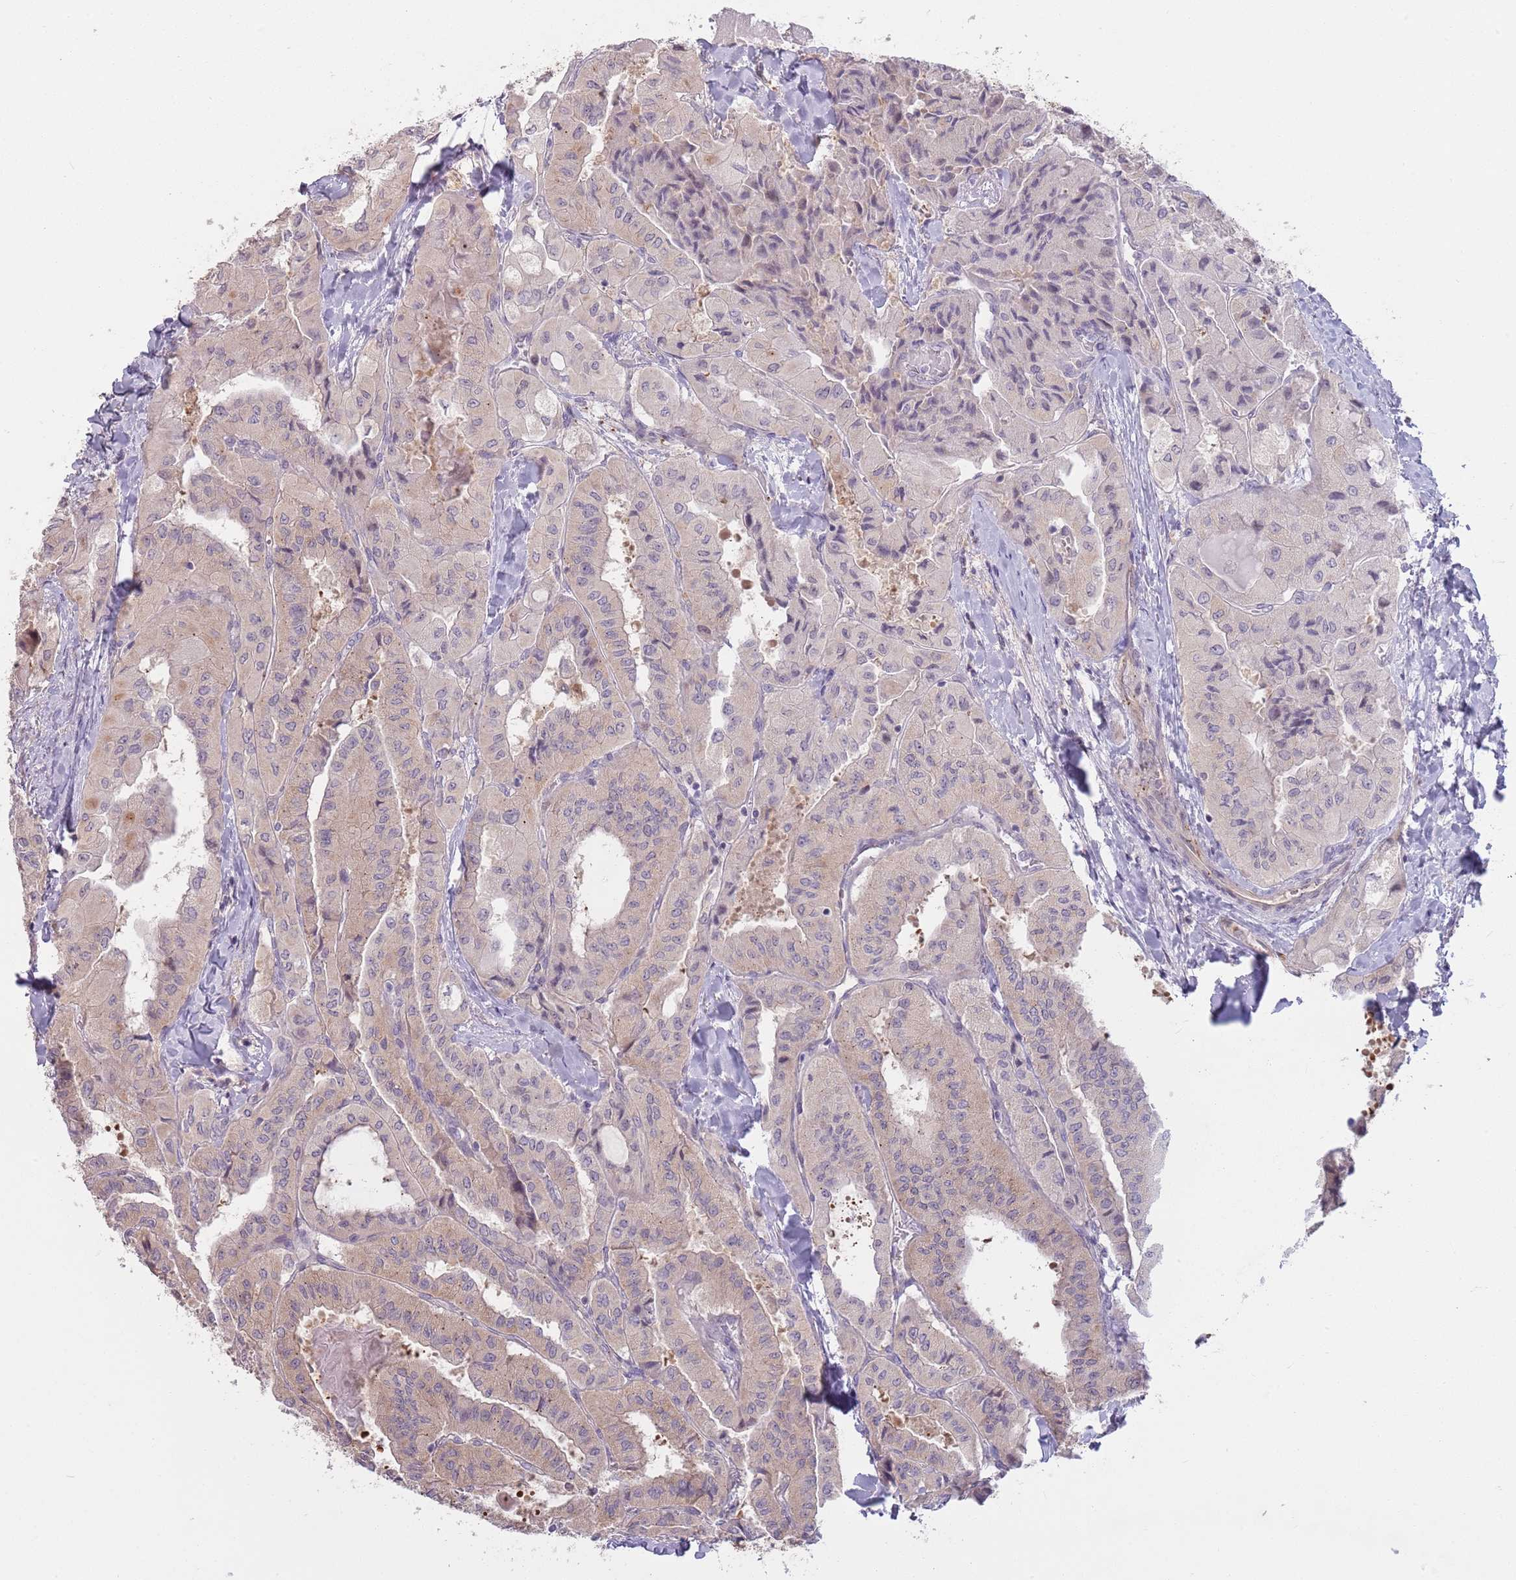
{"staining": {"intensity": "weak", "quantity": "<25%", "location": "cytoplasmic/membranous"}, "tissue": "thyroid cancer", "cell_type": "Tumor cells", "image_type": "cancer", "snomed": [{"axis": "morphology", "description": "Normal tissue, NOS"}, {"axis": "morphology", "description": "Papillary adenocarcinoma, NOS"}, {"axis": "topography", "description": "Thyroid gland"}], "caption": "Immunohistochemical staining of human papillary adenocarcinoma (thyroid) exhibits no significant staining in tumor cells. (Brightfield microscopy of DAB immunohistochemistry (IHC) at high magnification).", "gene": "LDHD", "patient": {"sex": "female", "age": 59}}